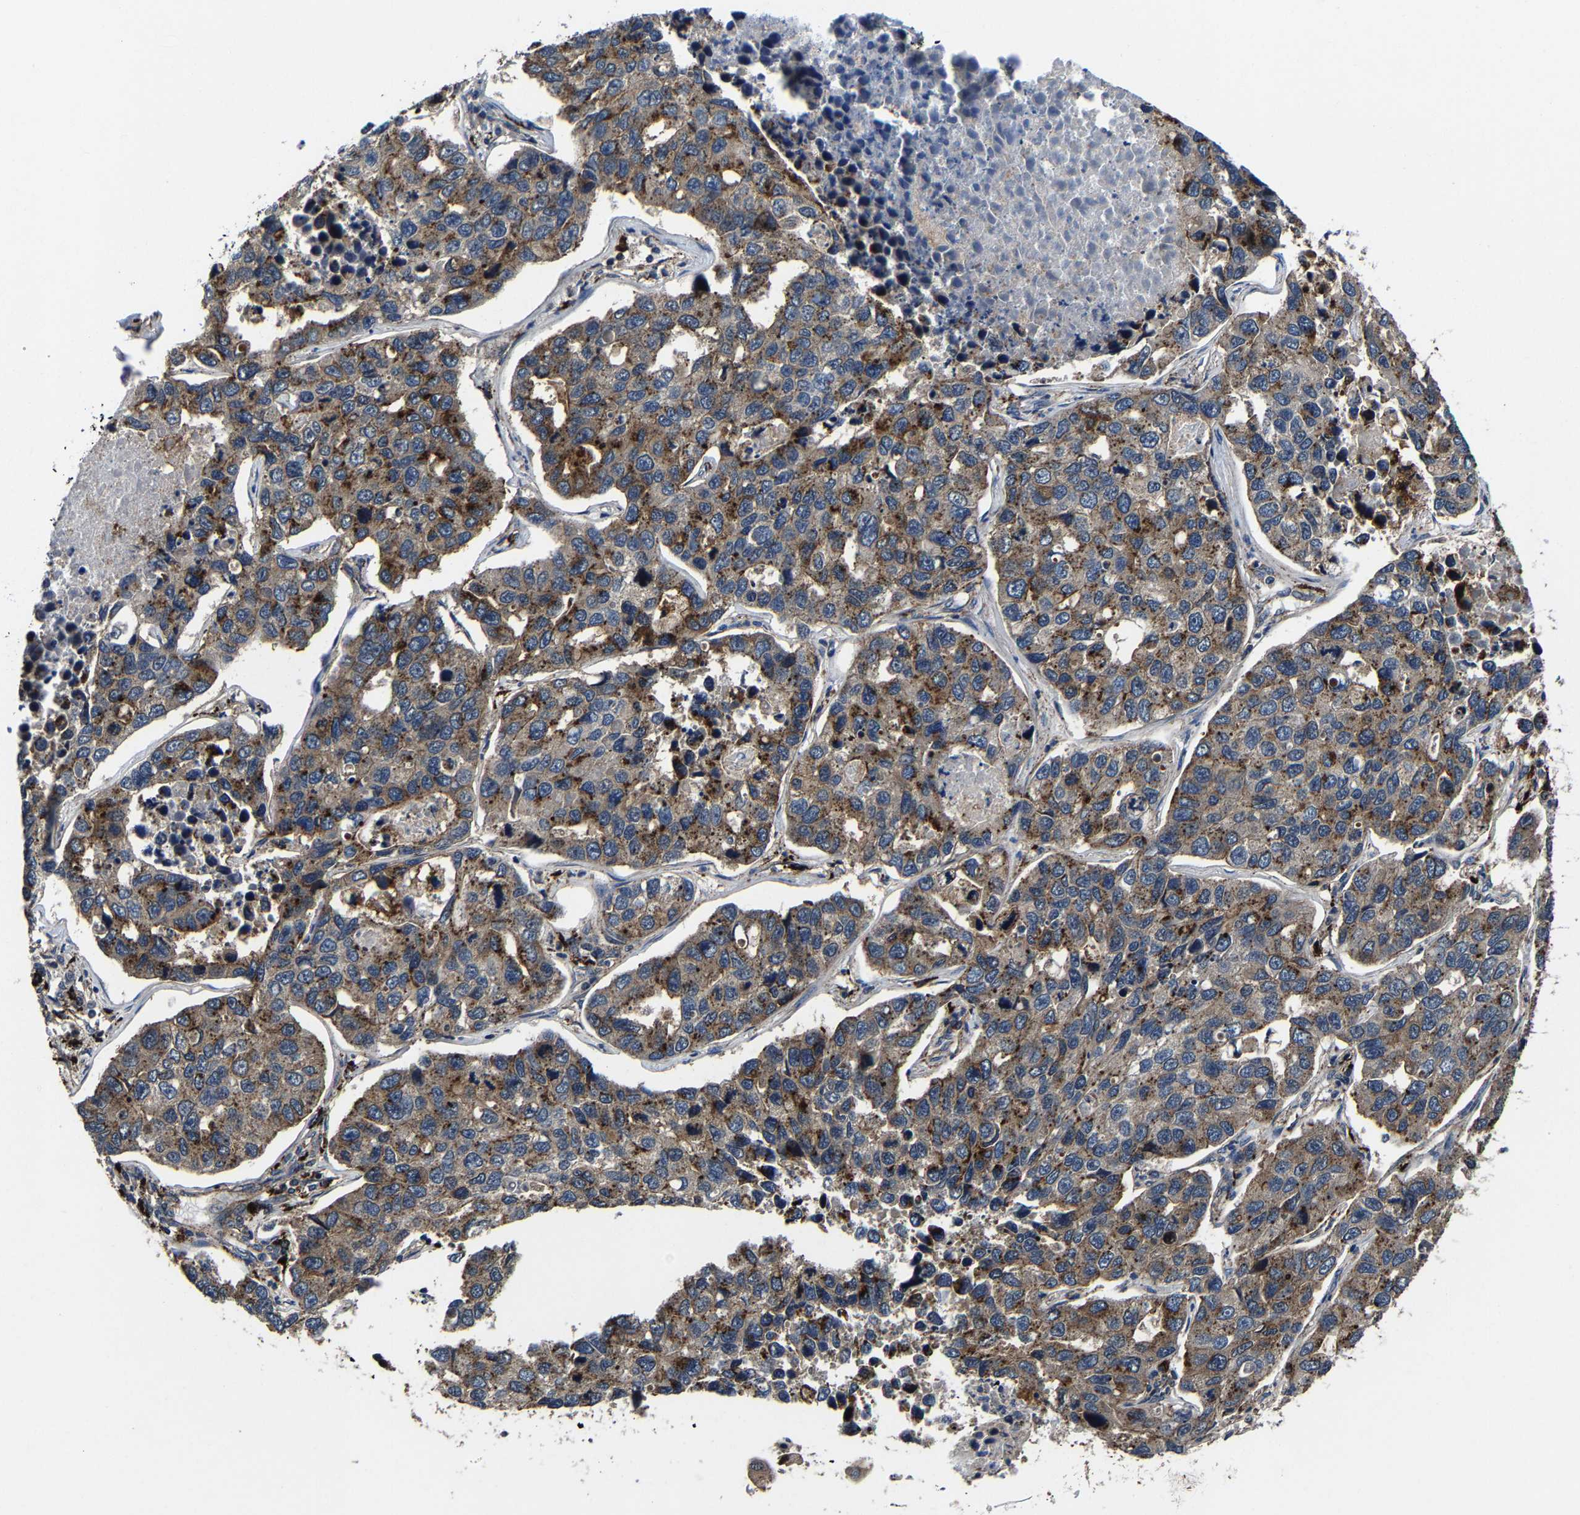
{"staining": {"intensity": "moderate", "quantity": "25%-75%", "location": "cytoplasmic/membranous"}, "tissue": "lung cancer", "cell_type": "Tumor cells", "image_type": "cancer", "snomed": [{"axis": "morphology", "description": "Adenocarcinoma, NOS"}, {"axis": "topography", "description": "Lung"}], "caption": "Tumor cells exhibit medium levels of moderate cytoplasmic/membranous staining in approximately 25%-75% of cells in human adenocarcinoma (lung). The staining was performed using DAB to visualize the protein expression in brown, while the nuclei were stained in blue with hematoxylin (Magnification: 20x).", "gene": "ZCCHC7", "patient": {"sex": "male", "age": 64}}